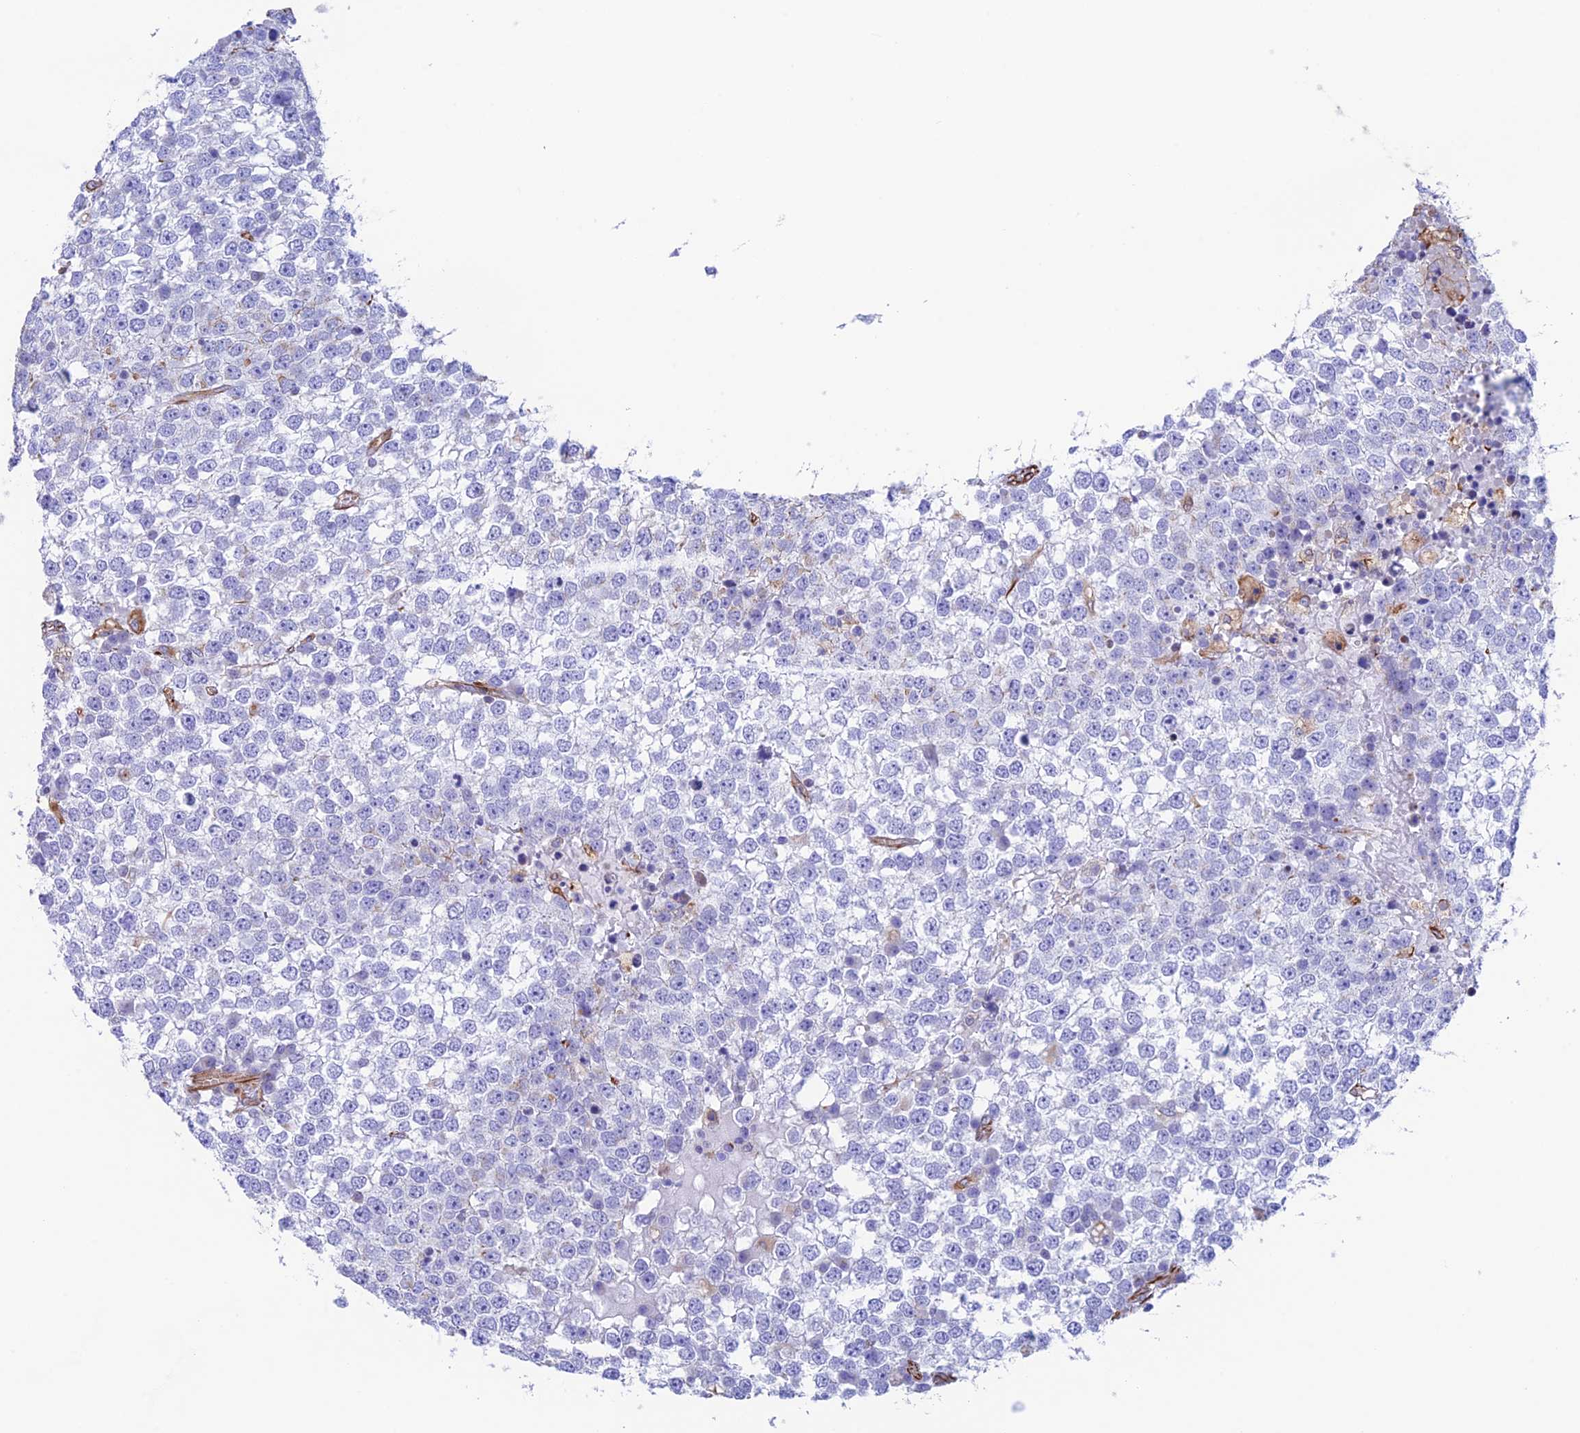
{"staining": {"intensity": "negative", "quantity": "none", "location": "none"}, "tissue": "testis cancer", "cell_type": "Tumor cells", "image_type": "cancer", "snomed": [{"axis": "morphology", "description": "Seminoma, NOS"}, {"axis": "topography", "description": "Testis"}], "caption": "Histopathology image shows no significant protein expression in tumor cells of seminoma (testis). Nuclei are stained in blue.", "gene": "ZNF652", "patient": {"sex": "male", "age": 65}}